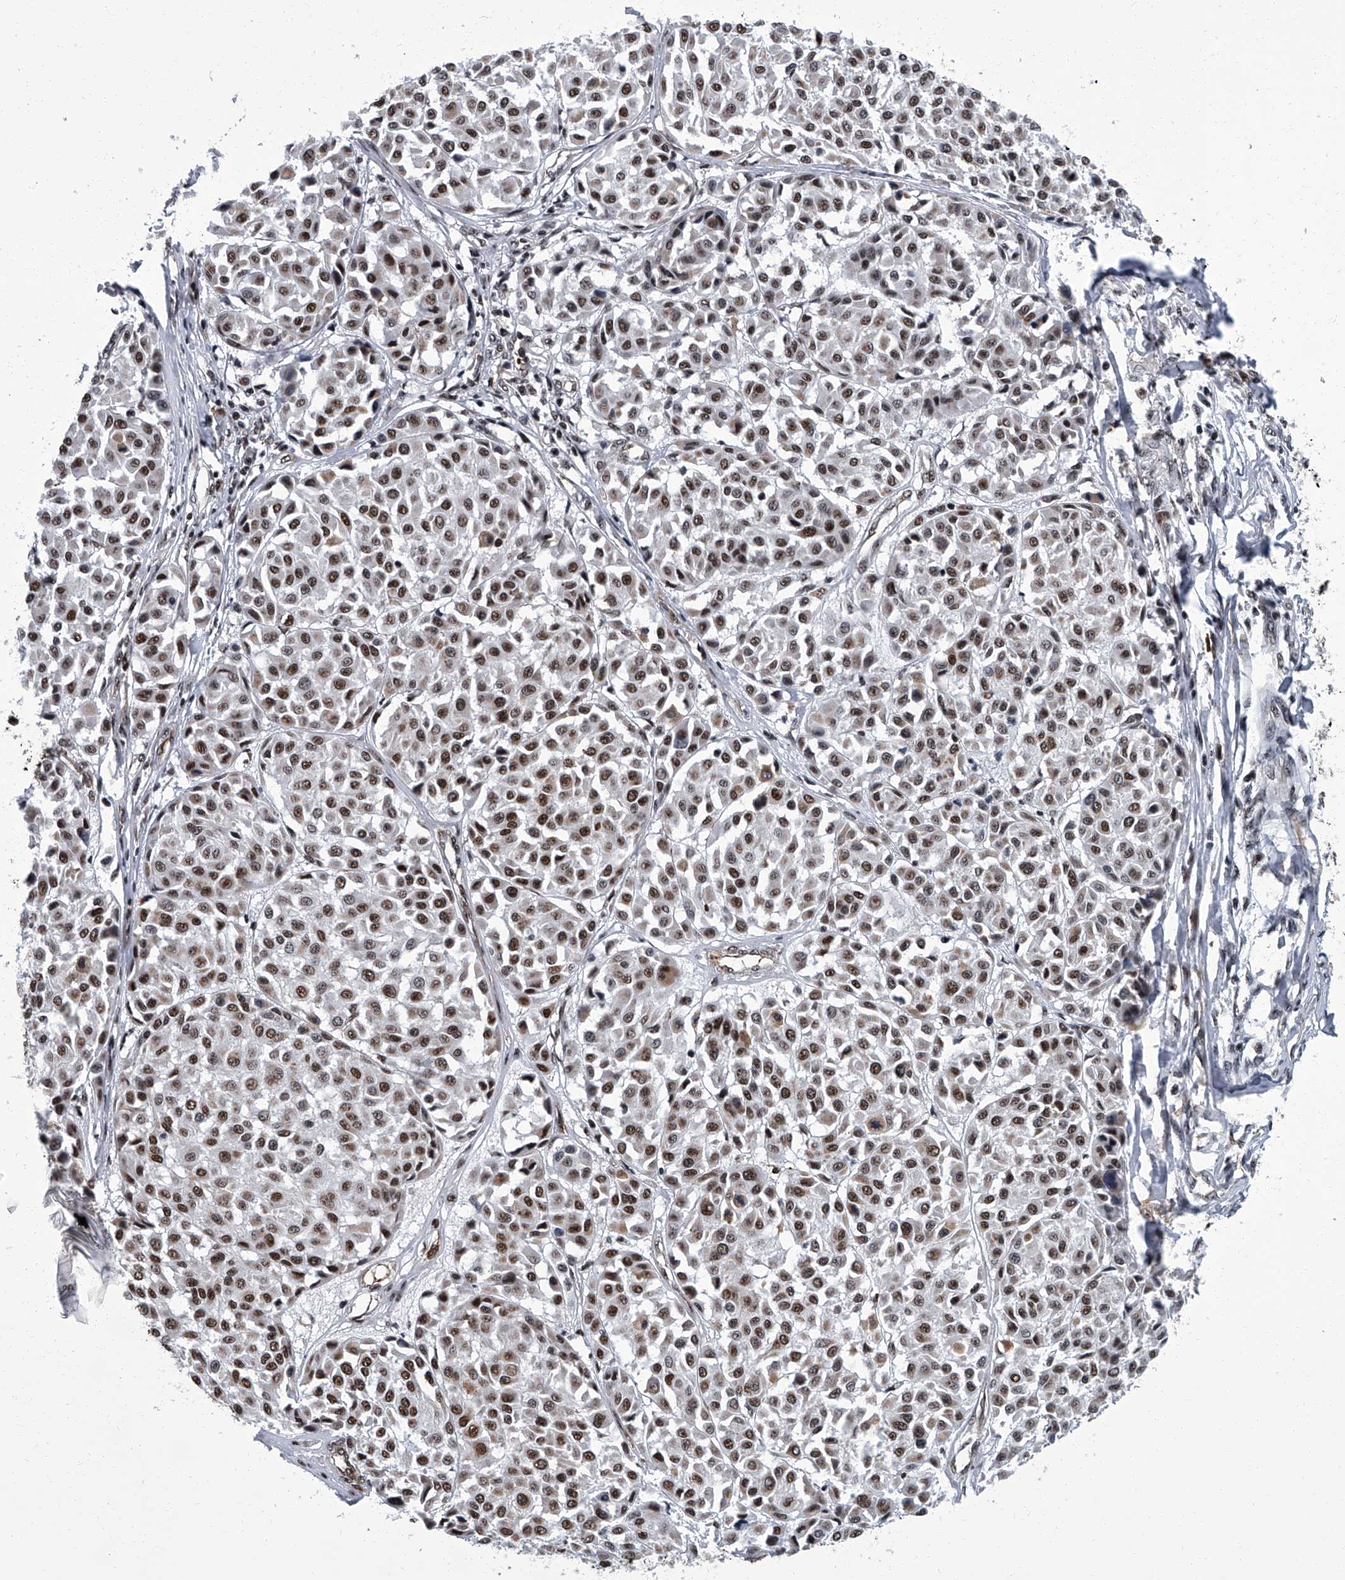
{"staining": {"intensity": "moderate", "quantity": "25%-75%", "location": "cytoplasmic/membranous,nuclear"}, "tissue": "melanoma", "cell_type": "Tumor cells", "image_type": "cancer", "snomed": [{"axis": "morphology", "description": "Malignant melanoma, Metastatic site"}, {"axis": "topography", "description": "Soft tissue"}], "caption": "Malignant melanoma (metastatic site) tissue displays moderate cytoplasmic/membranous and nuclear positivity in approximately 25%-75% of tumor cells Immunohistochemistry (ihc) stains the protein of interest in brown and the nuclei are stained blue.", "gene": "ZNF518B", "patient": {"sex": "male", "age": 41}}